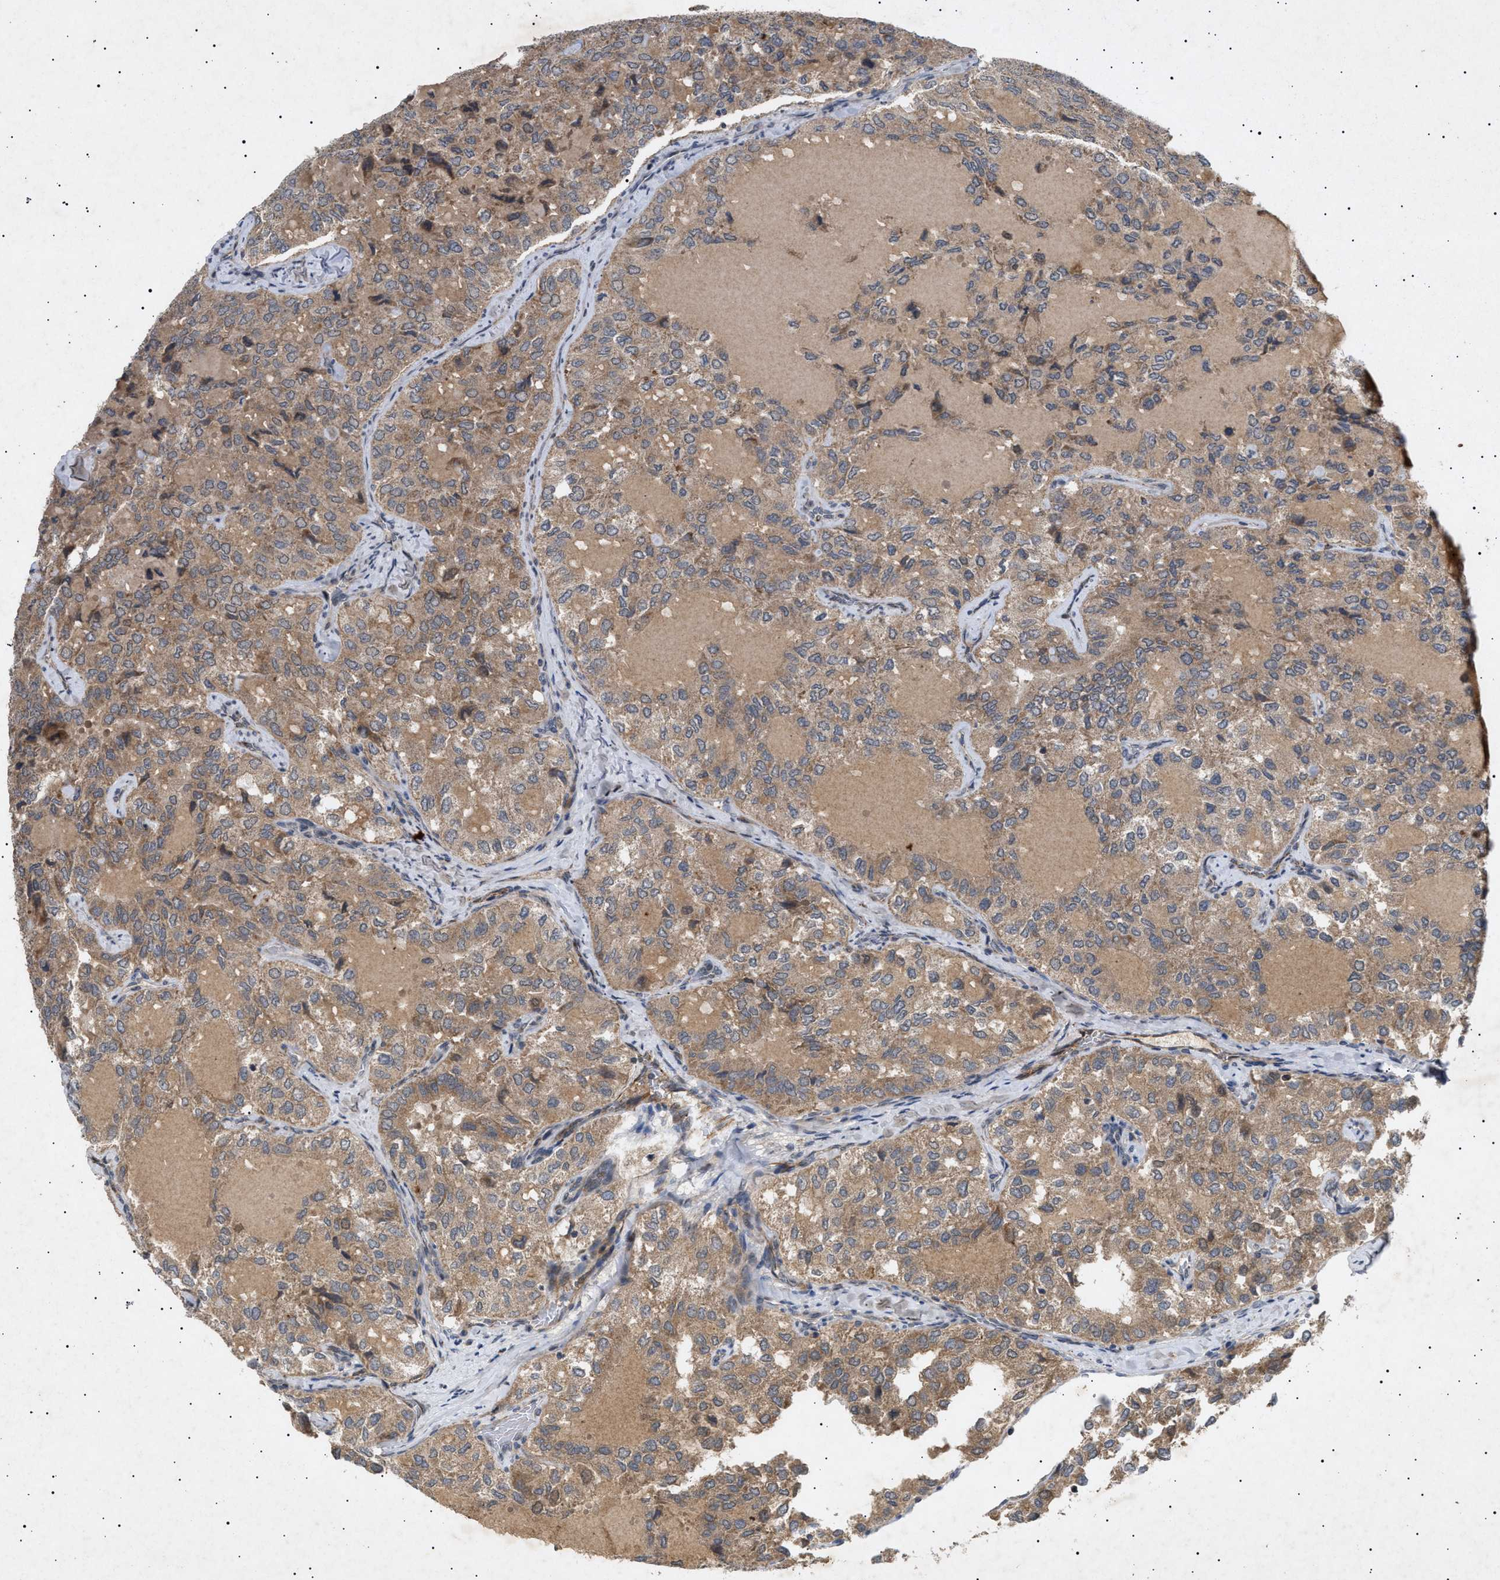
{"staining": {"intensity": "moderate", "quantity": ">75%", "location": "cytoplasmic/membranous"}, "tissue": "thyroid cancer", "cell_type": "Tumor cells", "image_type": "cancer", "snomed": [{"axis": "morphology", "description": "Follicular adenoma carcinoma, NOS"}, {"axis": "topography", "description": "Thyroid gland"}], "caption": "Thyroid cancer stained for a protein shows moderate cytoplasmic/membranous positivity in tumor cells. The protein is stained brown, and the nuclei are stained in blue (DAB (3,3'-diaminobenzidine) IHC with brightfield microscopy, high magnification).", "gene": "SIRT5", "patient": {"sex": "male", "age": 75}}